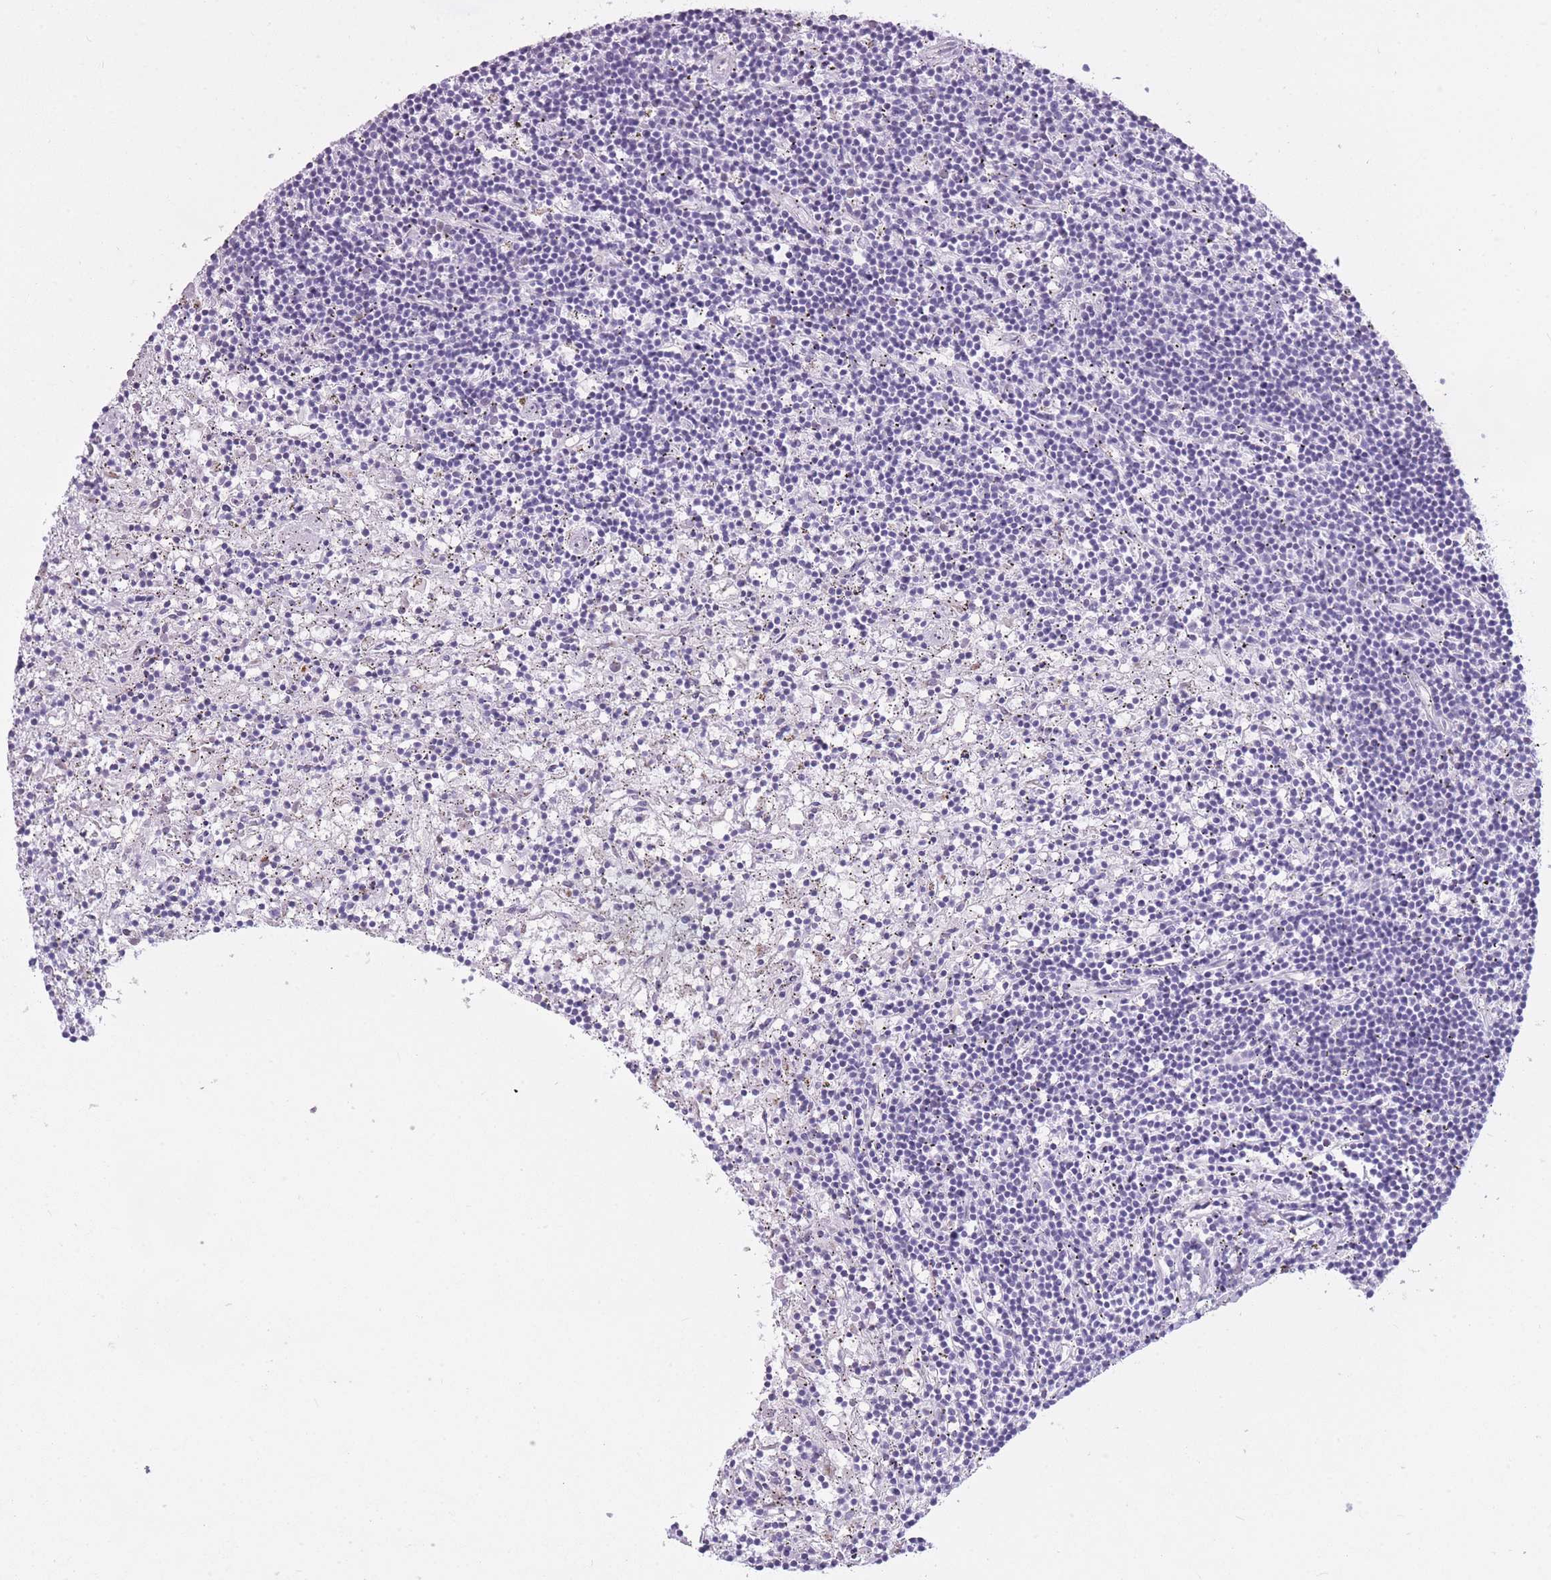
{"staining": {"intensity": "negative", "quantity": "none", "location": "none"}, "tissue": "lymphoma", "cell_type": "Tumor cells", "image_type": "cancer", "snomed": [{"axis": "morphology", "description": "Malignant lymphoma, non-Hodgkin's type, Low grade"}, {"axis": "topography", "description": "Spleen"}], "caption": "Tumor cells are negative for protein expression in human lymphoma.", "gene": "GOLGA6D", "patient": {"sex": "male", "age": 76}}